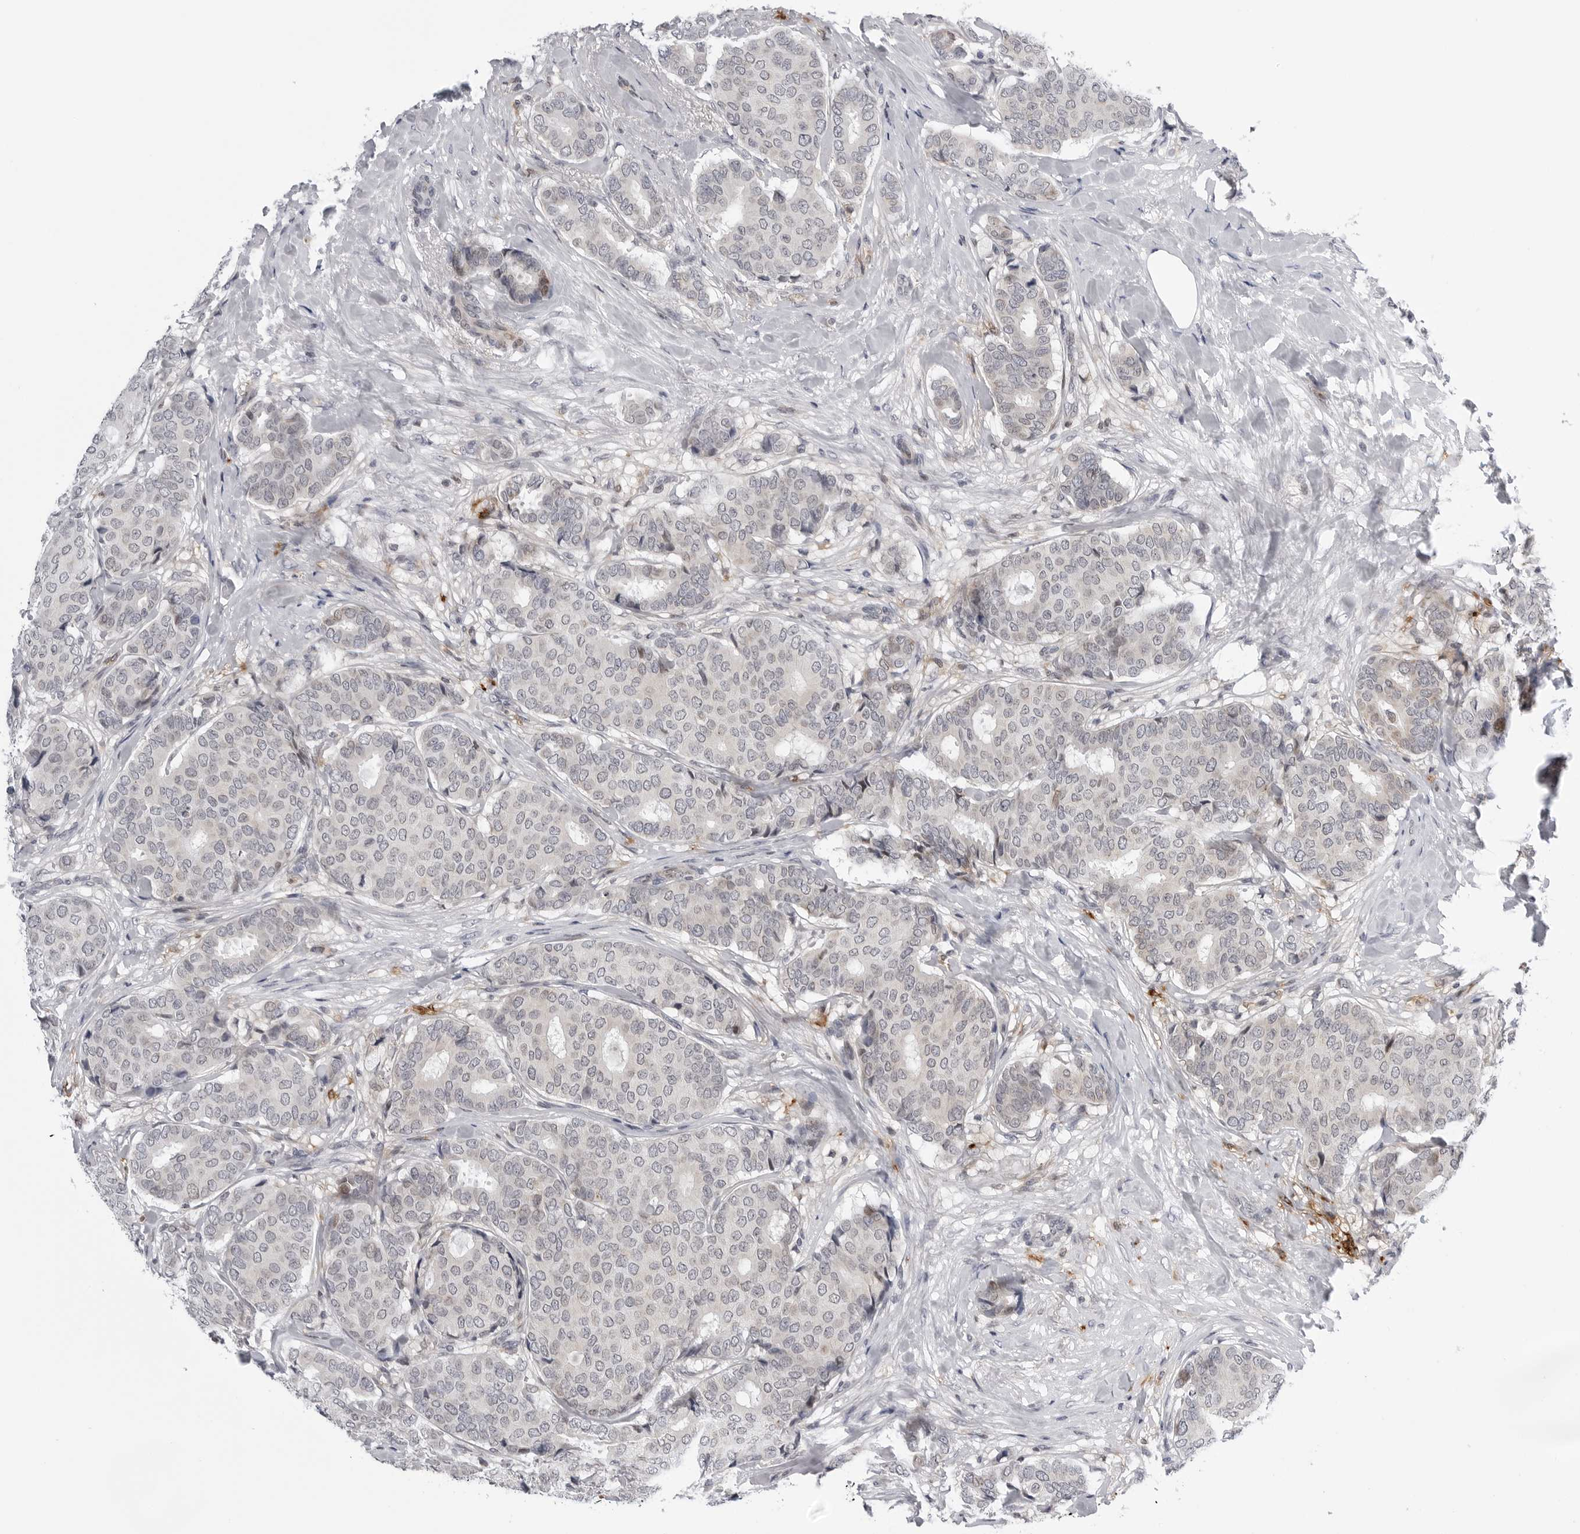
{"staining": {"intensity": "negative", "quantity": "none", "location": "none"}, "tissue": "breast cancer", "cell_type": "Tumor cells", "image_type": "cancer", "snomed": [{"axis": "morphology", "description": "Duct carcinoma"}, {"axis": "topography", "description": "Breast"}], "caption": "Breast infiltrating ductal carcinoma was stained to show a protein in brown. There is no significant expression in tumor cells.", "gene": "CDK20", "patient": {"sex": "female", "age": 75}}